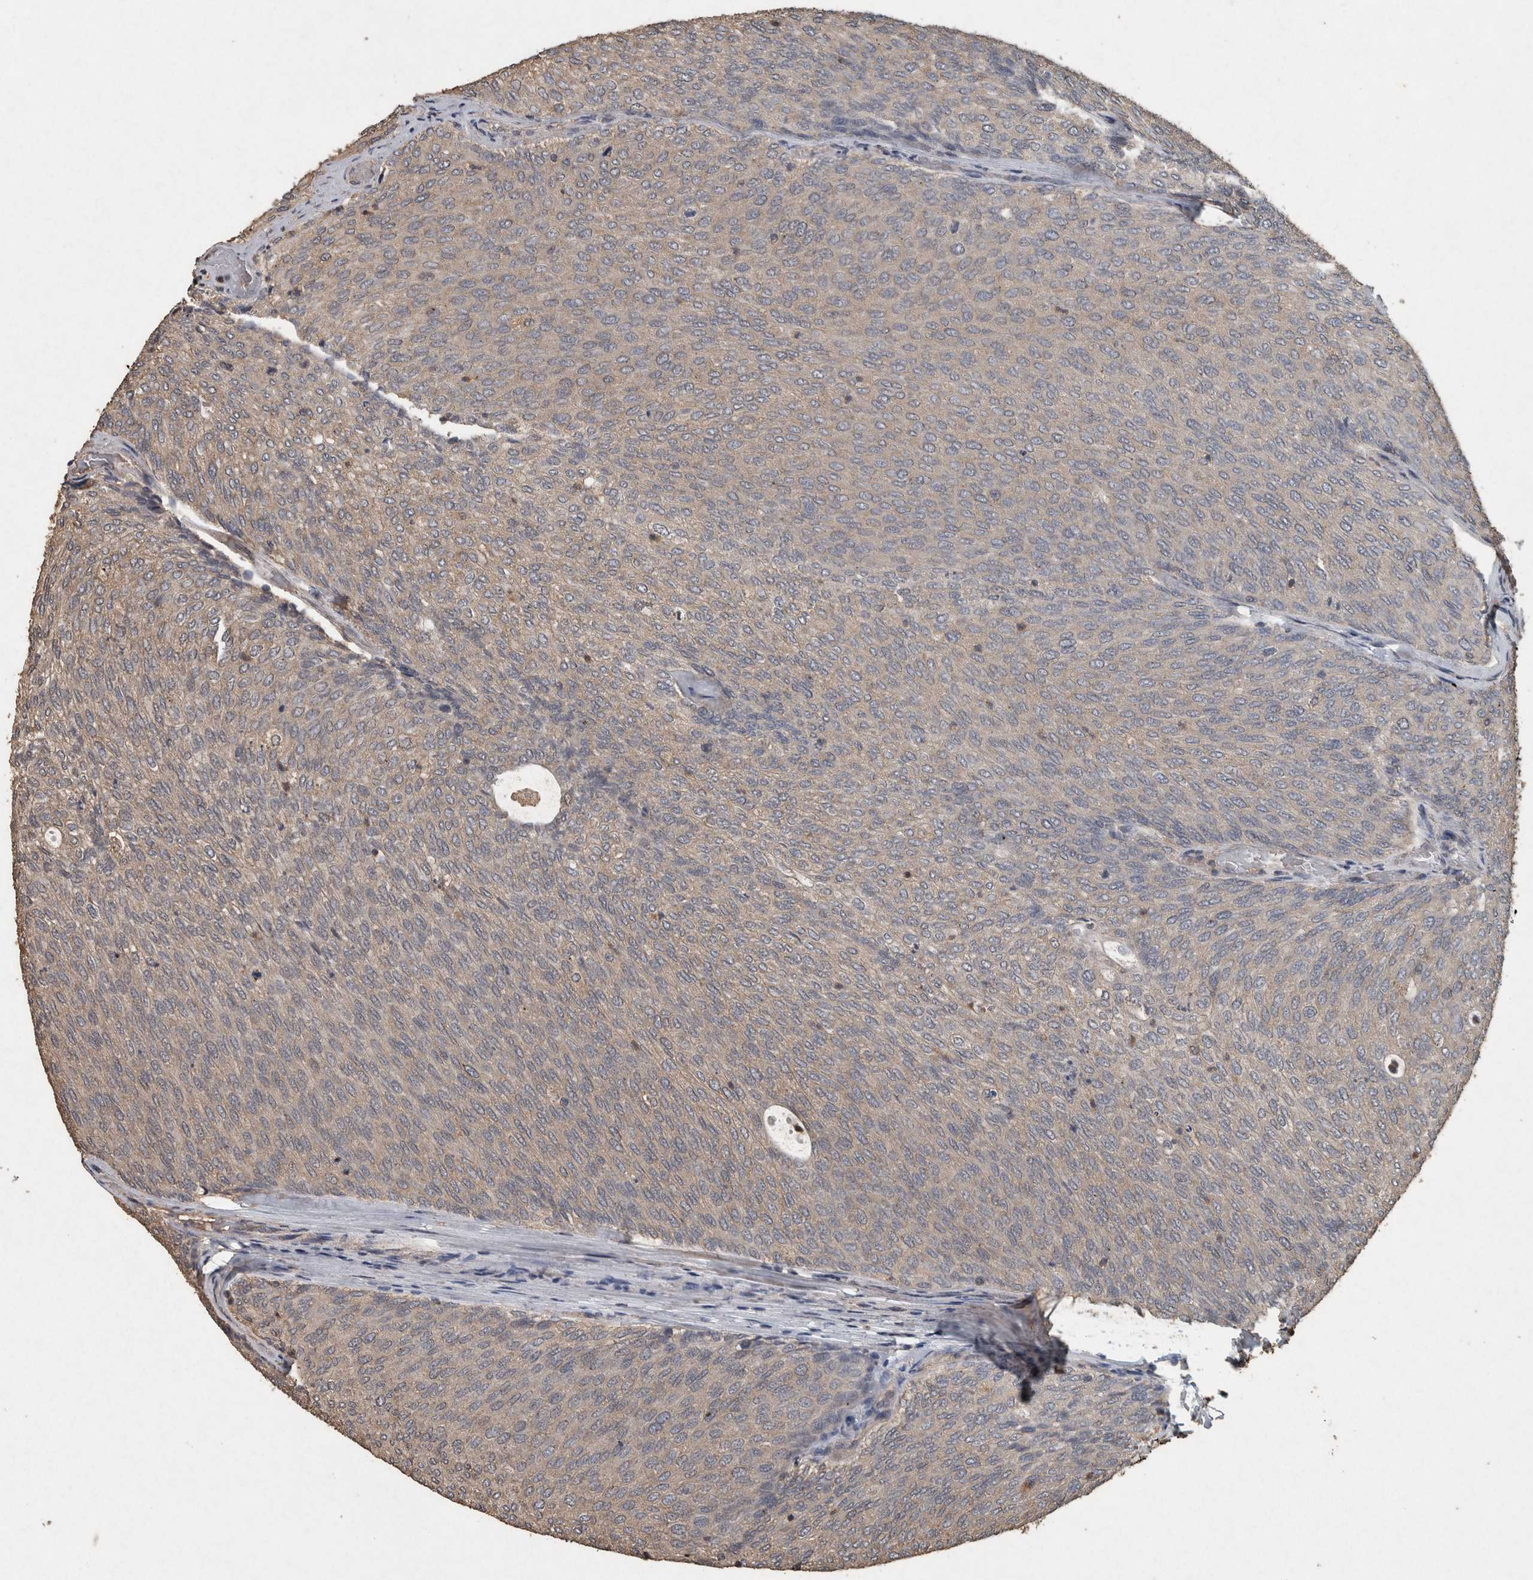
{"staining": {"intensity": "weak", "quantity": "25%-75%", "location": "cytoplasmic/membranous"}, "tissue": "urothelial cancer", "cell_type": "Tumor cells", "image_type": "cancer", "snomed": [{"axis": "morphology", "description": "Urothelial carcinoma, Low grade"}, {"axis": "topography", "description": "Urinary bladder"}], "caption": "Urothelial carcinoma (low-grade) stained for a protein (brown) exhibits weak cytoplasmic/membranous positive expression in approximately 25%-75% of tumor cells.", "gene": "FGFRL1", "patient": {"sex": "female", "age": 79}}